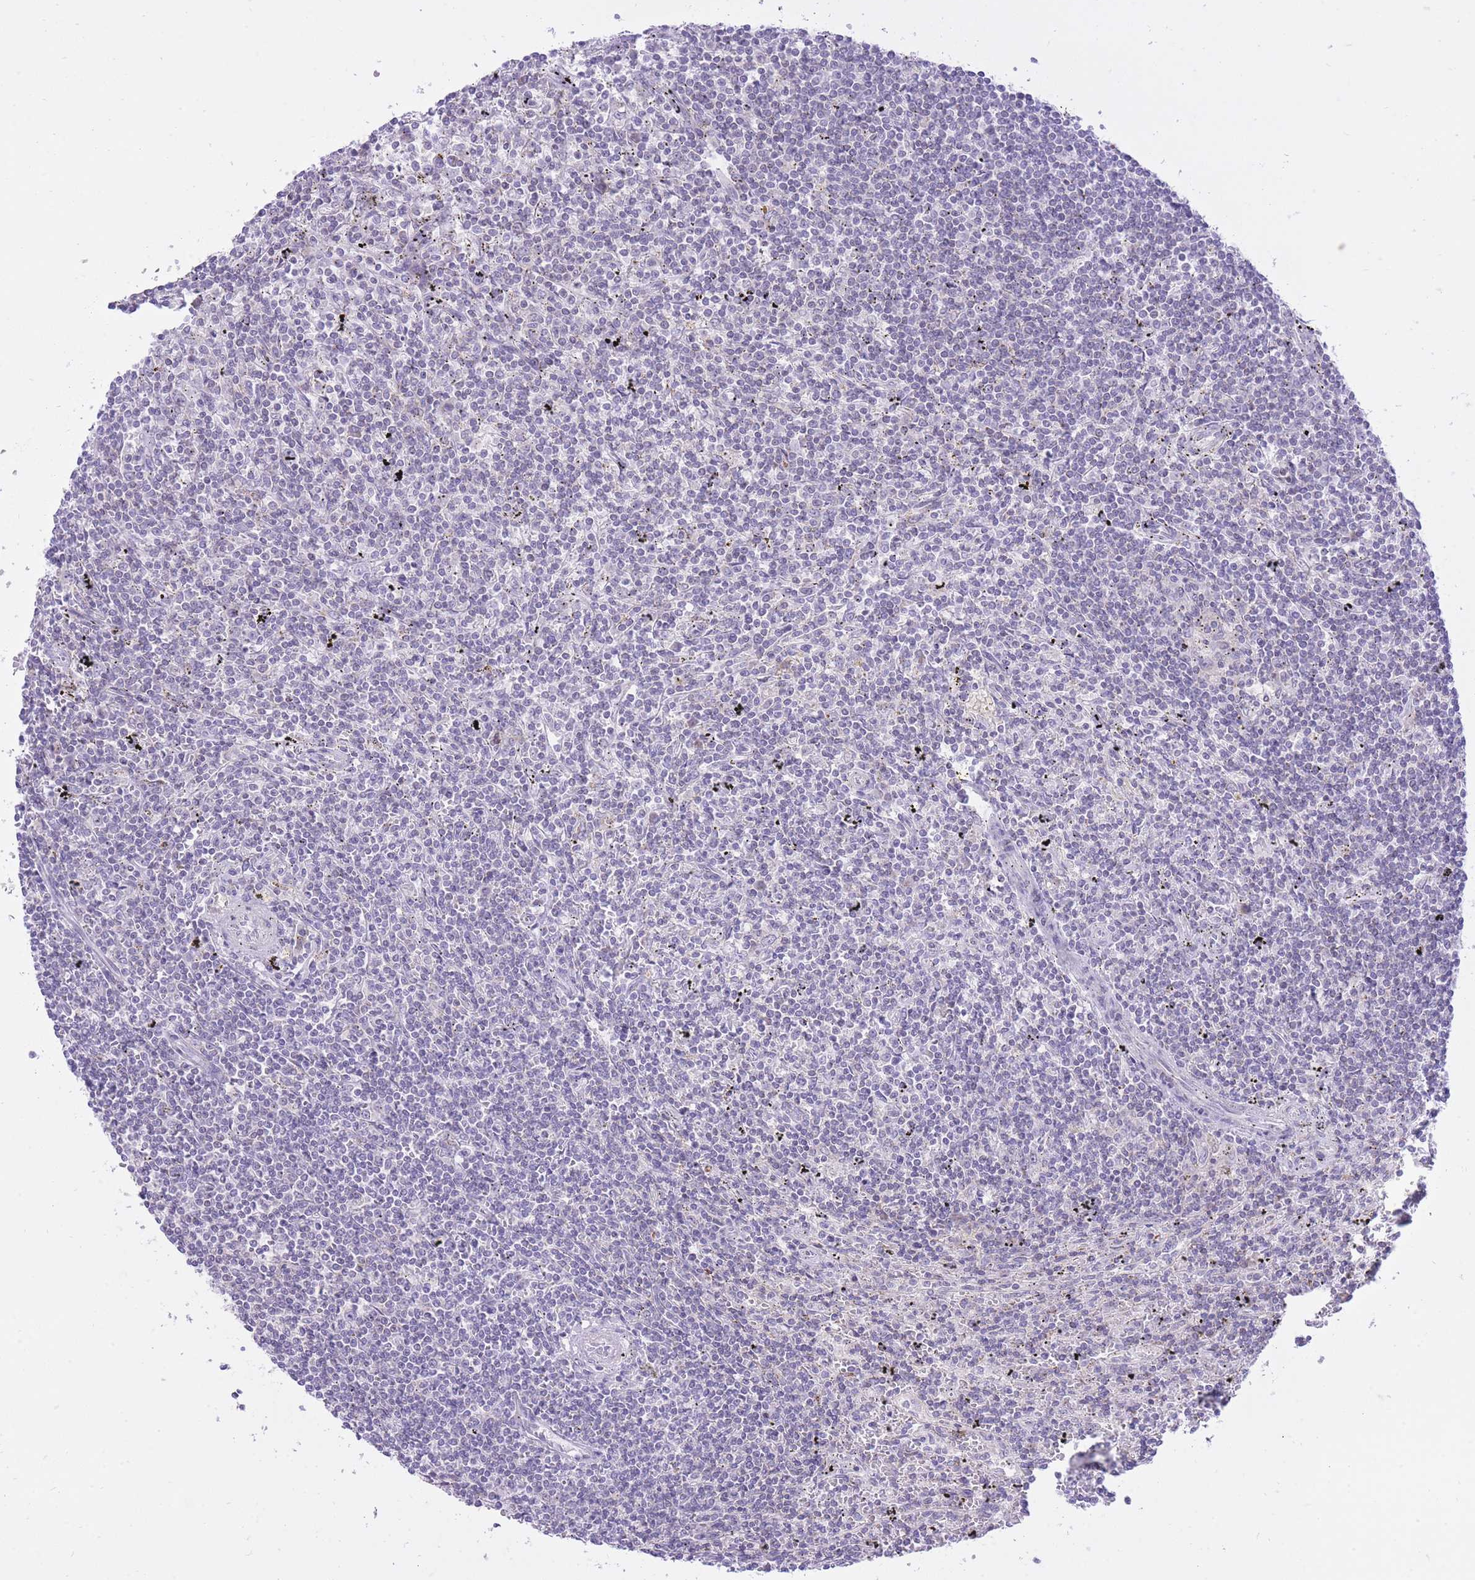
{"staining": {"intensity": "negative", "quantity": "none", "location": "none"}, "tissue": "lymphoma", "cell_type": "Tumor cells", "image_type": "cancer", "snomed": [{"axis": "morphology", "description": "Malignant lymphoma, non-Hodgkin's type, Low grade"}, {"axis": "topography", "description": "Spleen"}], "caption": "Lymphoma stained for a protein using immunohistochemistry (IHC) displays no expression tumor cells.", "gene": "DENND2D", "patient": {"sex": "male", "age": 76}}